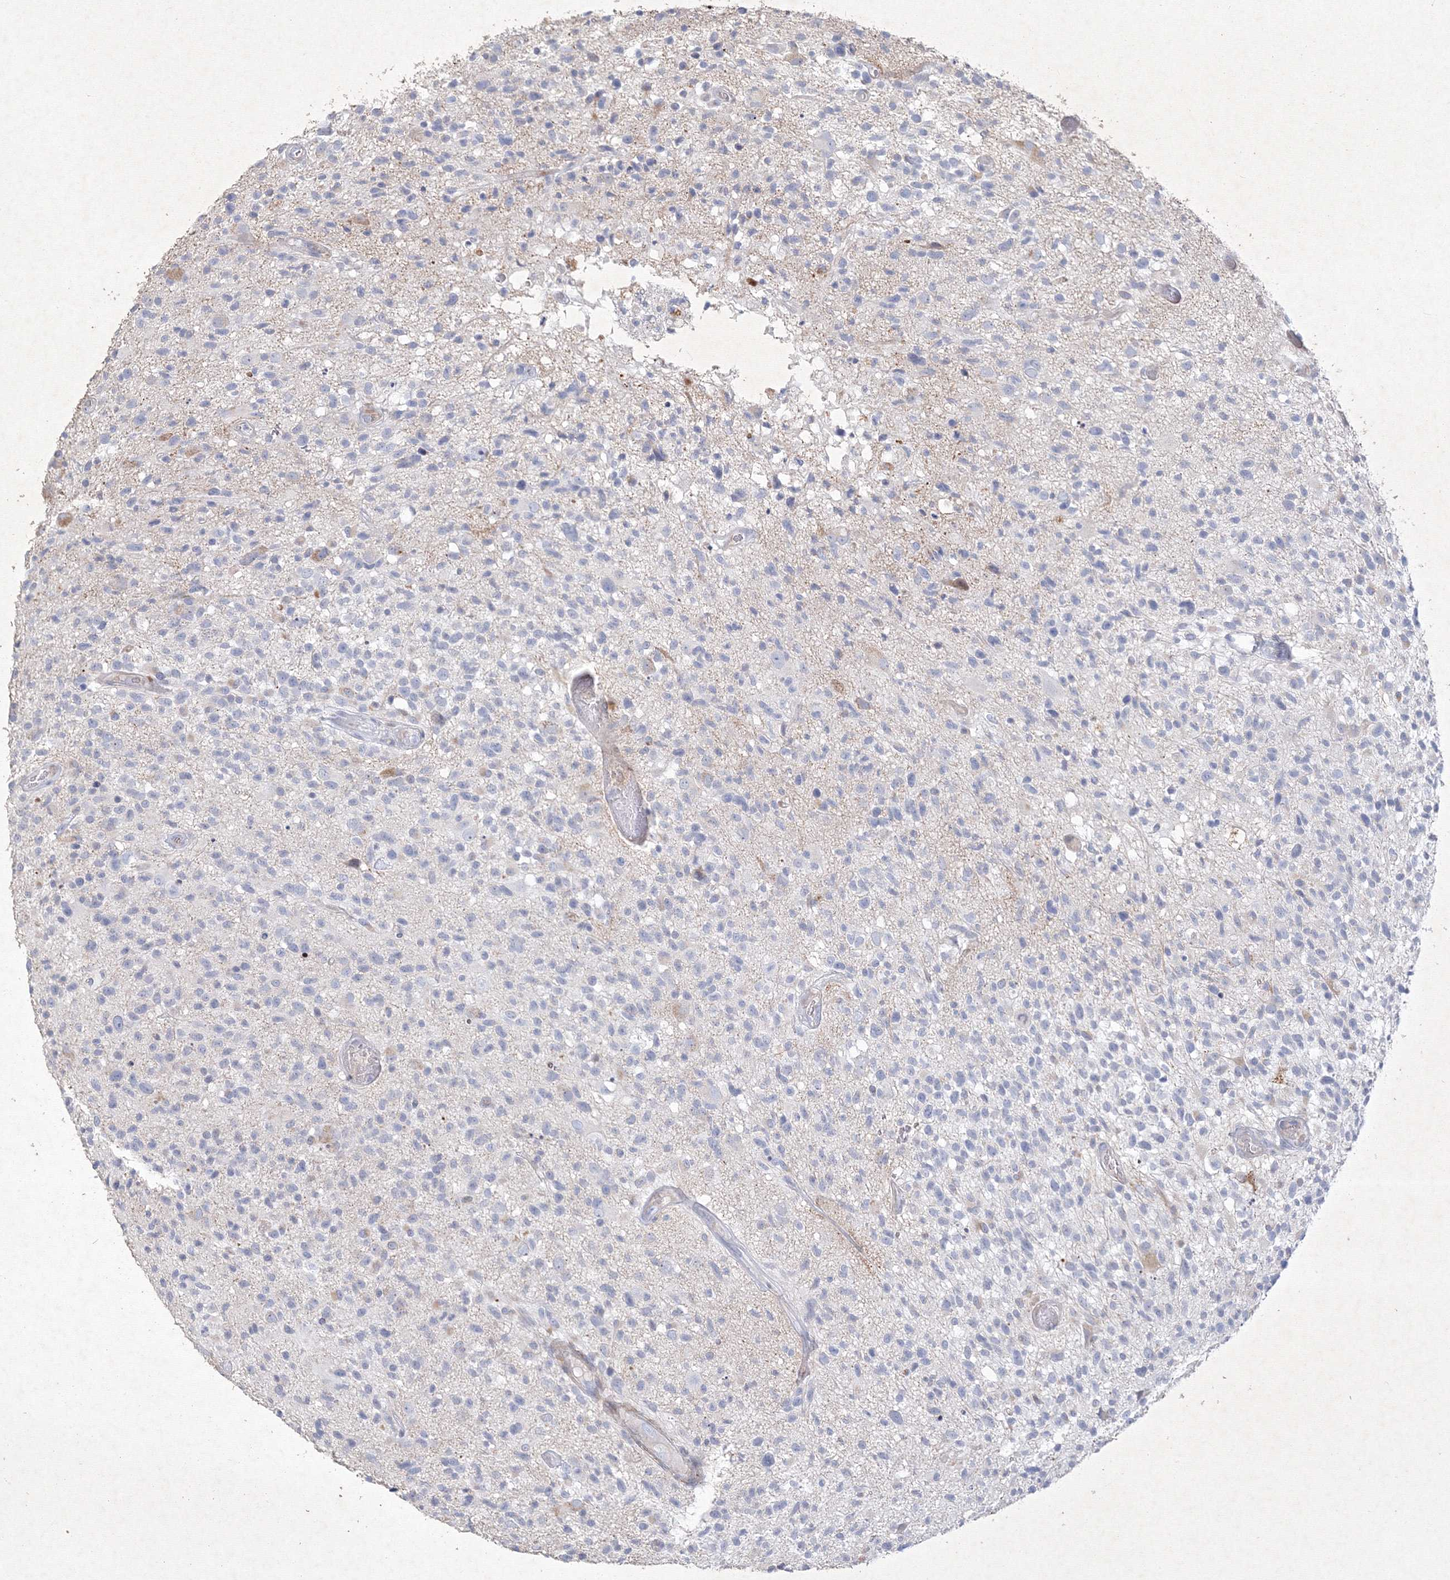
{"staining": {"intensity": "negative", "quantity": "none", "location": "none"}, "tissue": "glioma", "cell_type": "Tumor cells", "image_type": "cancer", "snomed": [{"axis": "morphology", "description": "Glioma, malignant, High grade"}, {"axis": "morphology", "description": "Glioblastoma, NOS"}, {"axis": "topography", "description": "Brain"}], "caption": "Immunohistochemical staining of glioma shows no significant expression in tumor cells.", "gene": "CXXC4", "patient": {"sex": "male", "age": 60}}